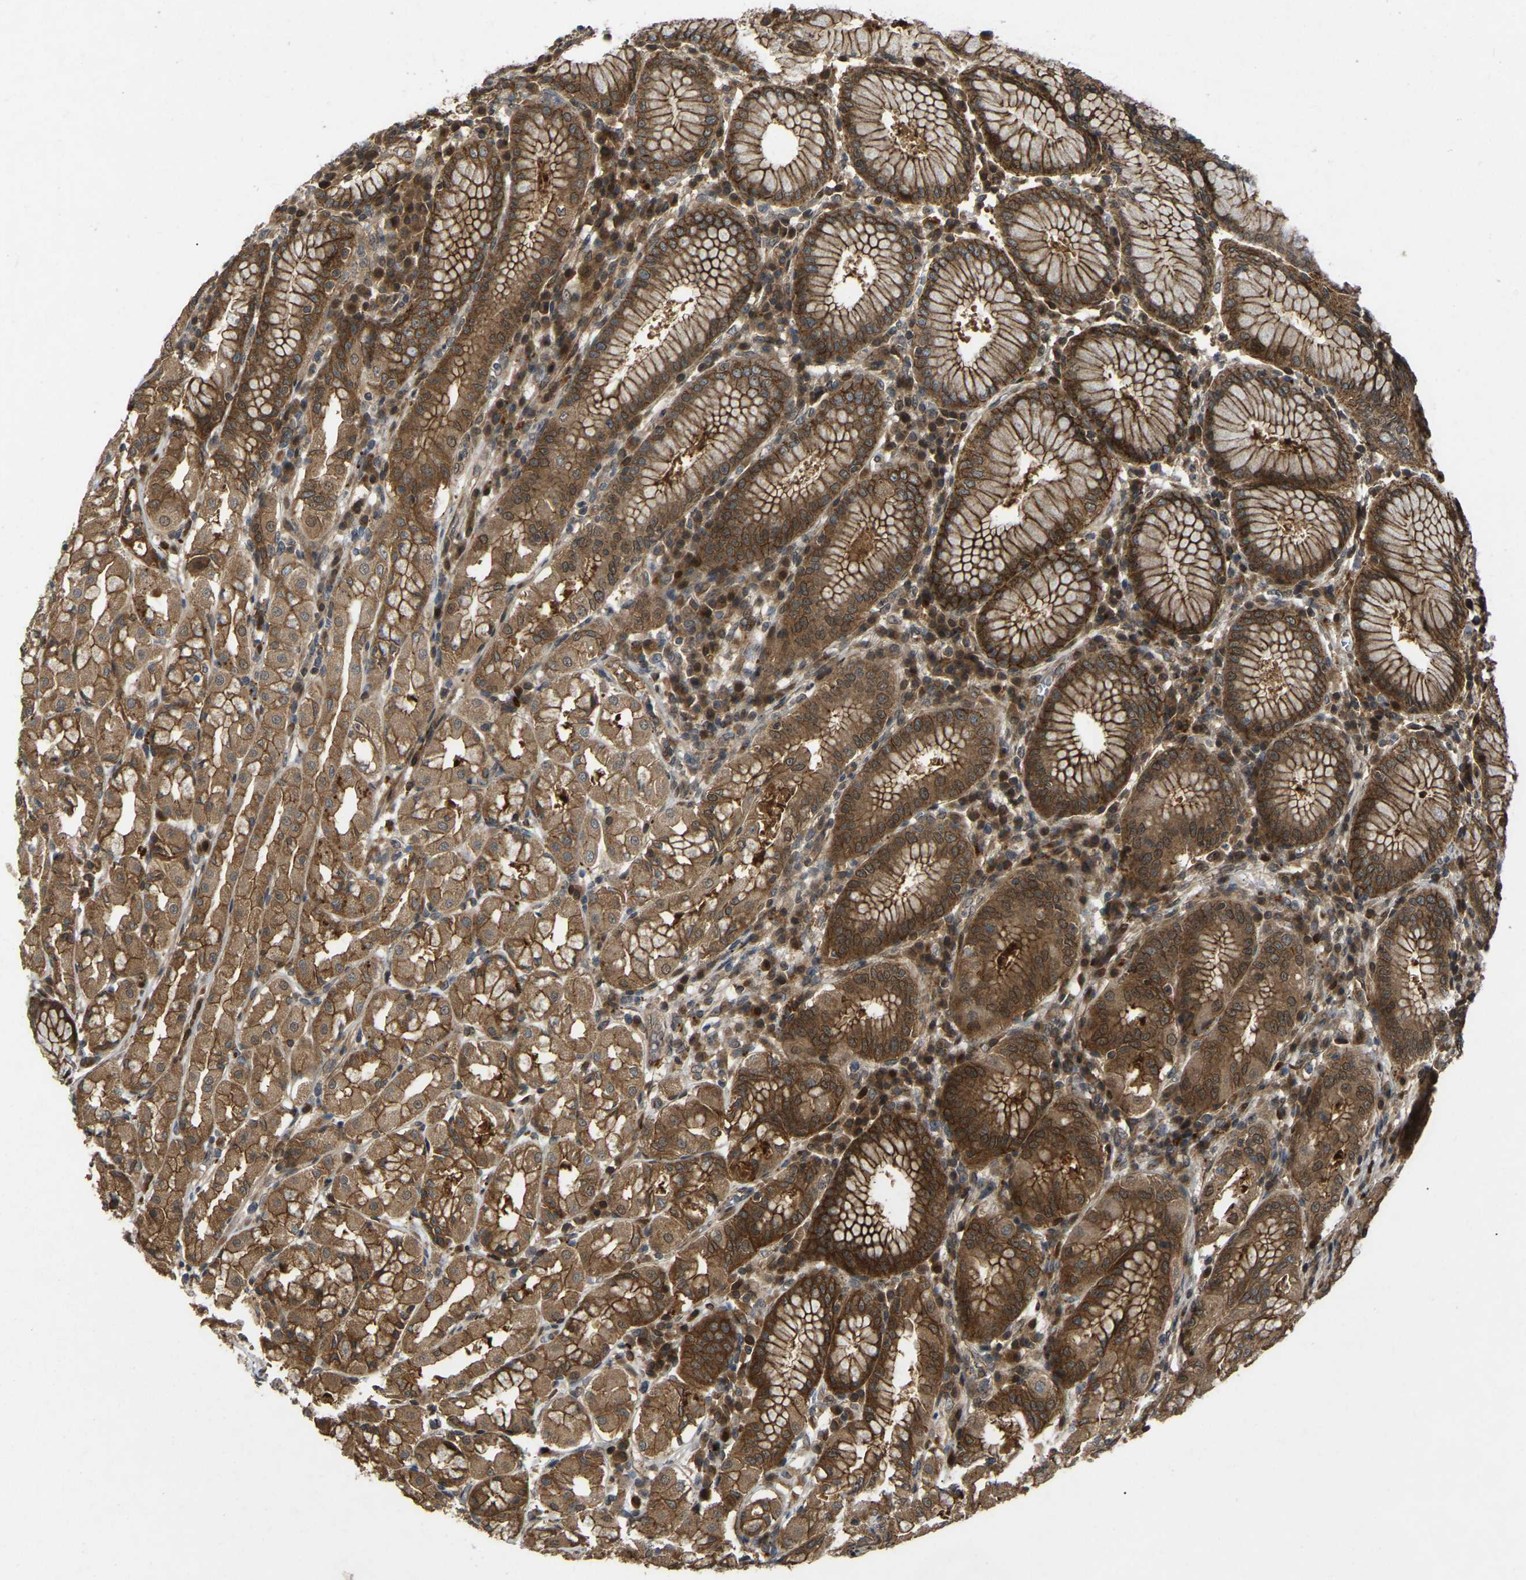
{"staining": {"intensity": "strong", "quantity": ">75%", "location": "cytoplasmic/membranous"}, "tissue": "stomach", "cell_type": "Glandular cells", "image_type": "normal", "snomed": [{"axis": "morphology", "description": "Normal tissue, NOS"}, {"axis": "topography", "description": "Stomach"}, {"axis": "topography", "description": "Stomach, lower"}], "caption": "The image displays immunohistochemical staining of benign stomach. There is strong cytoplasmic/membranous positivity is identified in approximately >75% of glandular cells.", "gene": "KIAA1549", "patient": {"sex": "female", "age": 56}}